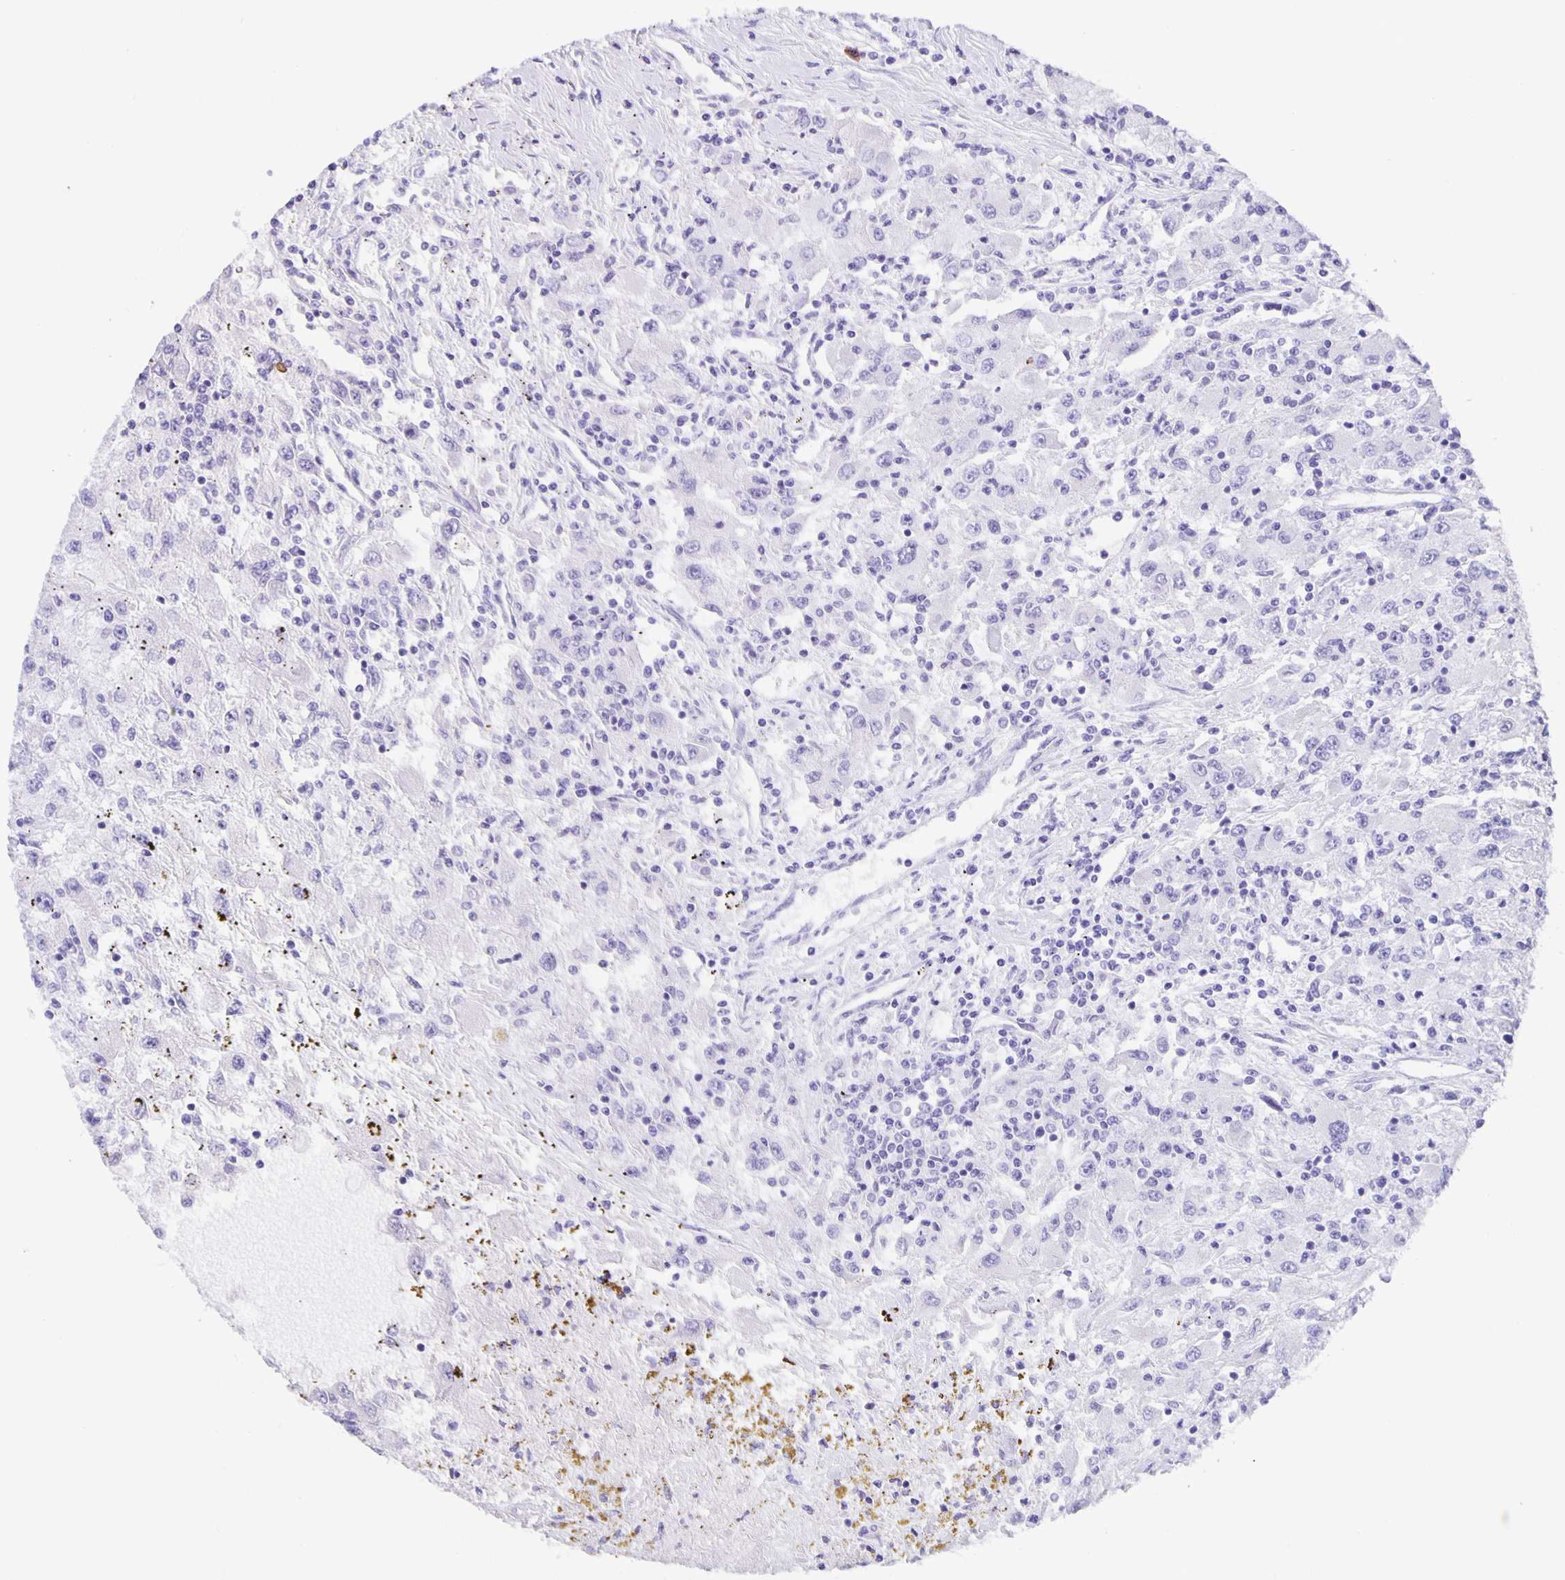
{"staining": {"intensity": "negative", "quantity": "none", "location": "none"}, "tissue": "renal cancer", "cell_type": "Tumor cells", "image_type": "cancer", "snomed": [{"axis": "morphology", "description": "Adenocarcinoma, NOS"}, {"axis": "topography", "description": "Kidney"}], "caption": "Immunohistochemistry photomicrograph of neoplastic tissue: human renal adenocarcinoma stained with DAB reveals no significant protein expression in tumor cells.", "gene": "GUCA2A", "patient": {"sex": "female", "age": 67}}